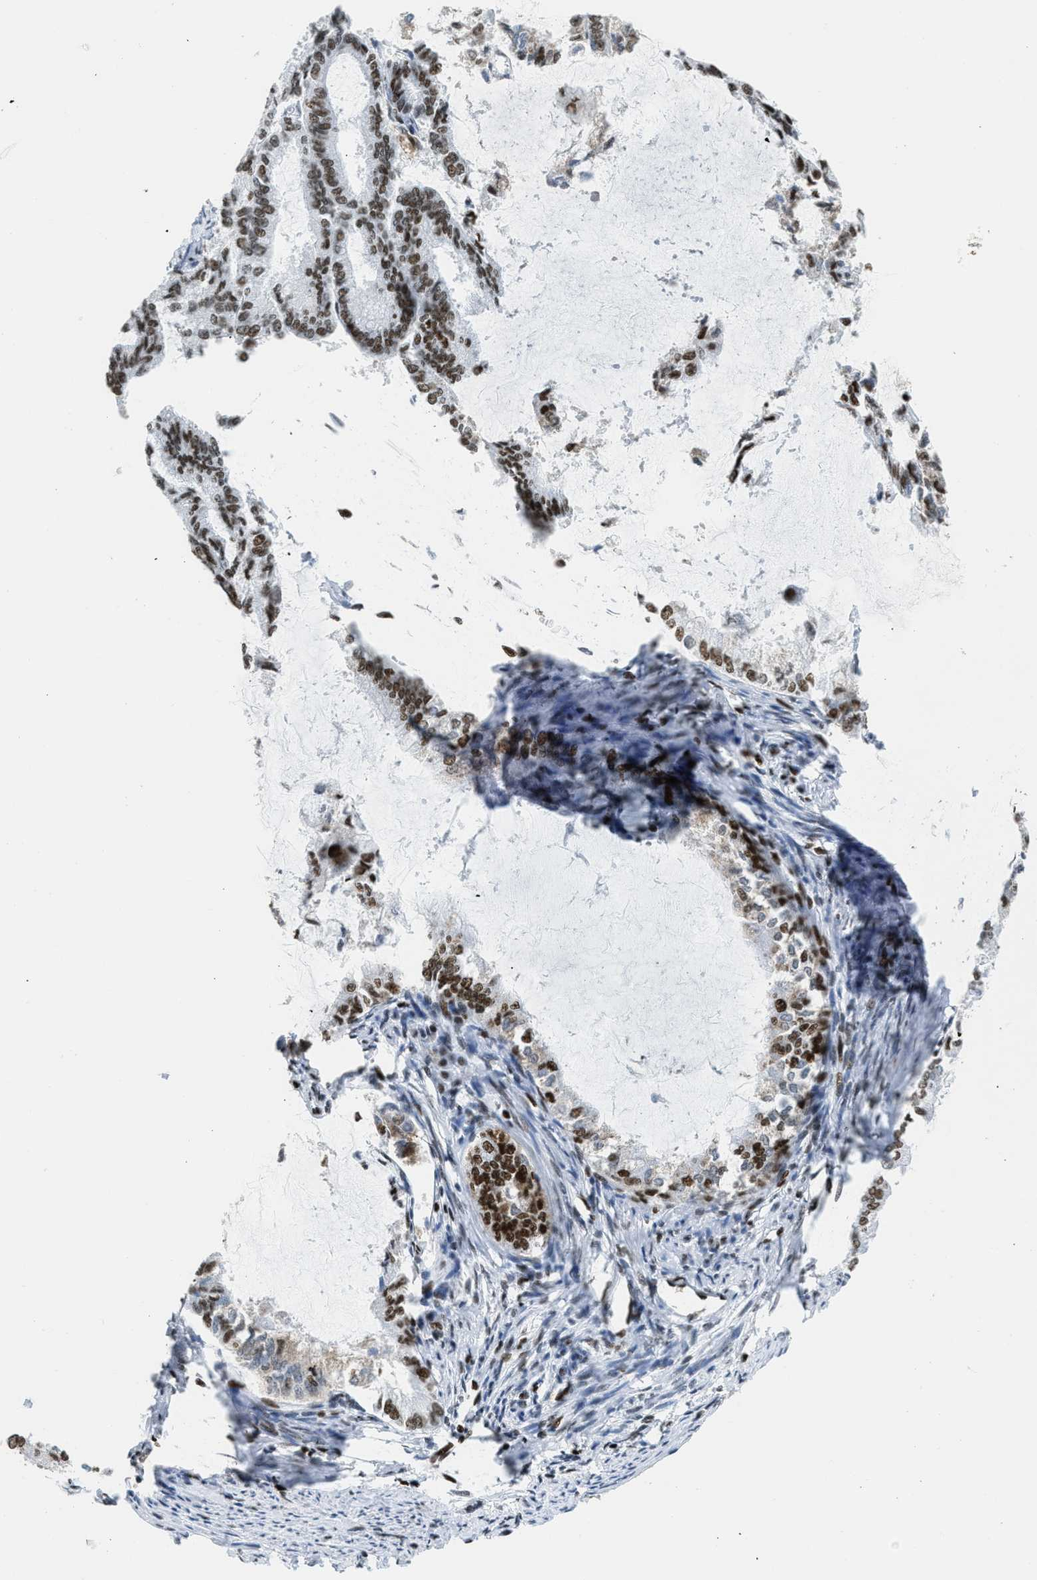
{"staining": {"intensity": "strong", "quantity": ">75%", "location": "nuclear"}, "tissue": "endometrial cancer", "cell_type": "Tumor cells", "image_type": "cancer", "snomed": [{"axis": "morphology", "description": "Adenocarcinoma, NOS"}, {"axis": "topography", "description": "Endometrium"}], "caption": "This is a photomicrograph of immunohistochemistry (IHC) staining of adenocarcinoma (endometrial), which shows strong staining in the nuclear of tumor cells.", "gene": "PIF1", "patient": {"sex": "female", "age": 86}}